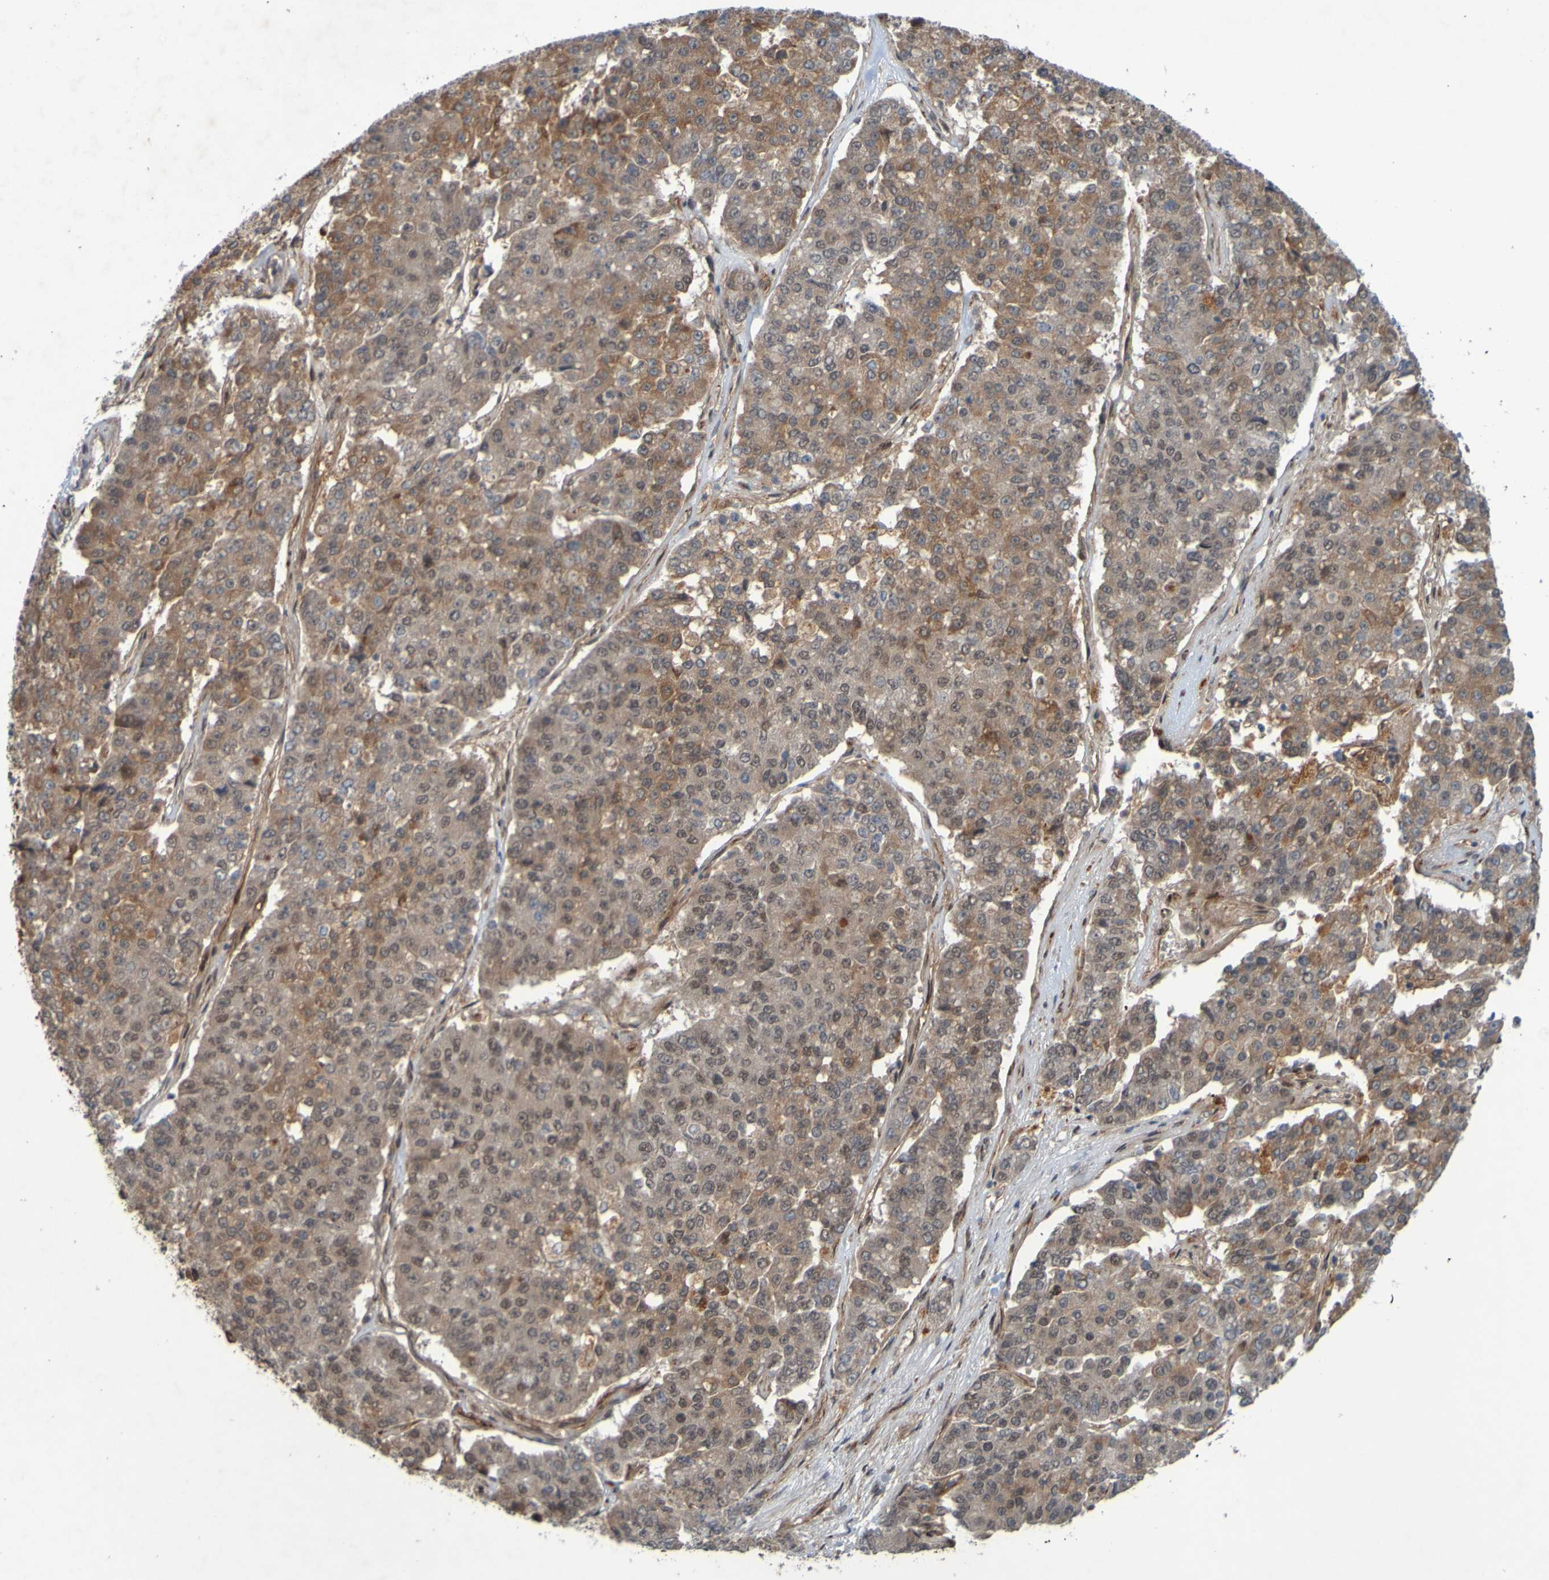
{"staining": {"intensity": "moderate", "quantity": "25%-75%", "location": "cytoplasmic/membranous"}, "tissue": "pancreatic cancer", "cell_type": "Tumor cells", "image_type": "cancer", "snomed": [{"axis": "morphology", "description": "Adenocarcinoma, NOS"}, {"axis": "topography", "description": "Pancreas"}], "caption": "Immunohistochemistry micrograph of neoplastic tissue: pancreatic cancer stained using immunohistochemistry (IHC) shows medium levels of moderate protein expression localized specifically in the cytoplasmic/membranous of tumor cells, appearing as a cytoplasmic/membranous brown color.", "gene": "MCPH1", "patient": {"sex": "male", "age": 50}}